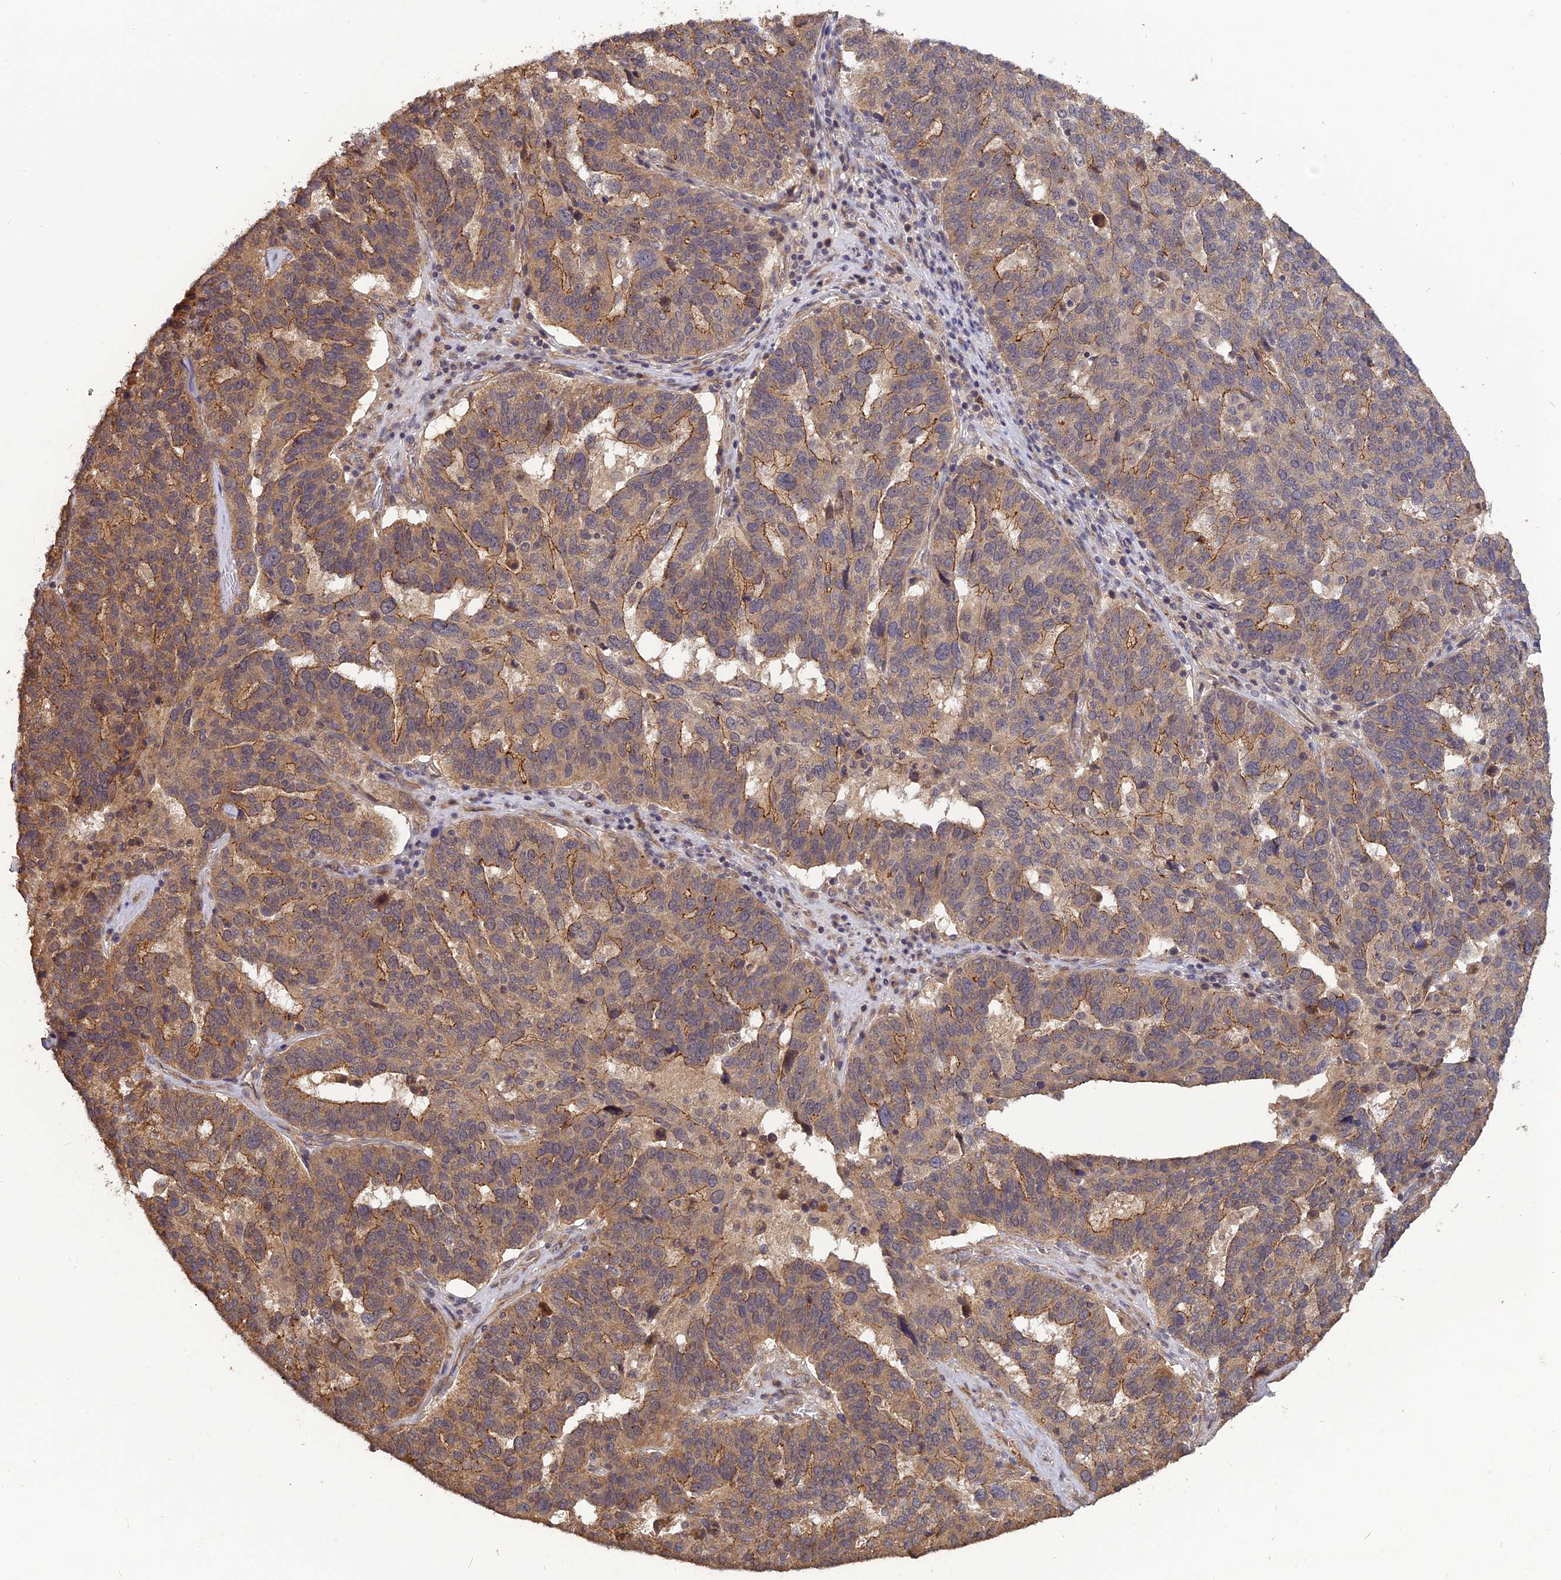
{"staining": {"intensity": "moderate", "quantity": "25%-75%", "location": "cytoplasmic/membranous"}, "tissue": "ovarian cancer", "cell_type": "Tumor cells", "image_type": "cancer", "snomed": [{"axis": "morphology", "description": "Cystadenocarcinoma, serous, NOS"}, {"axis": "topography", "description": "Ovary"}], "caption": "Moderate cytoplasmic/membranous expression for a protein is appreciated in about 25%-75% of tumor cells of ovarian serous cystadenocarcinoma using immunohistochemistry.", "gene": "ARHGAP40", "patient": {"sex": "female", "age": 59}}